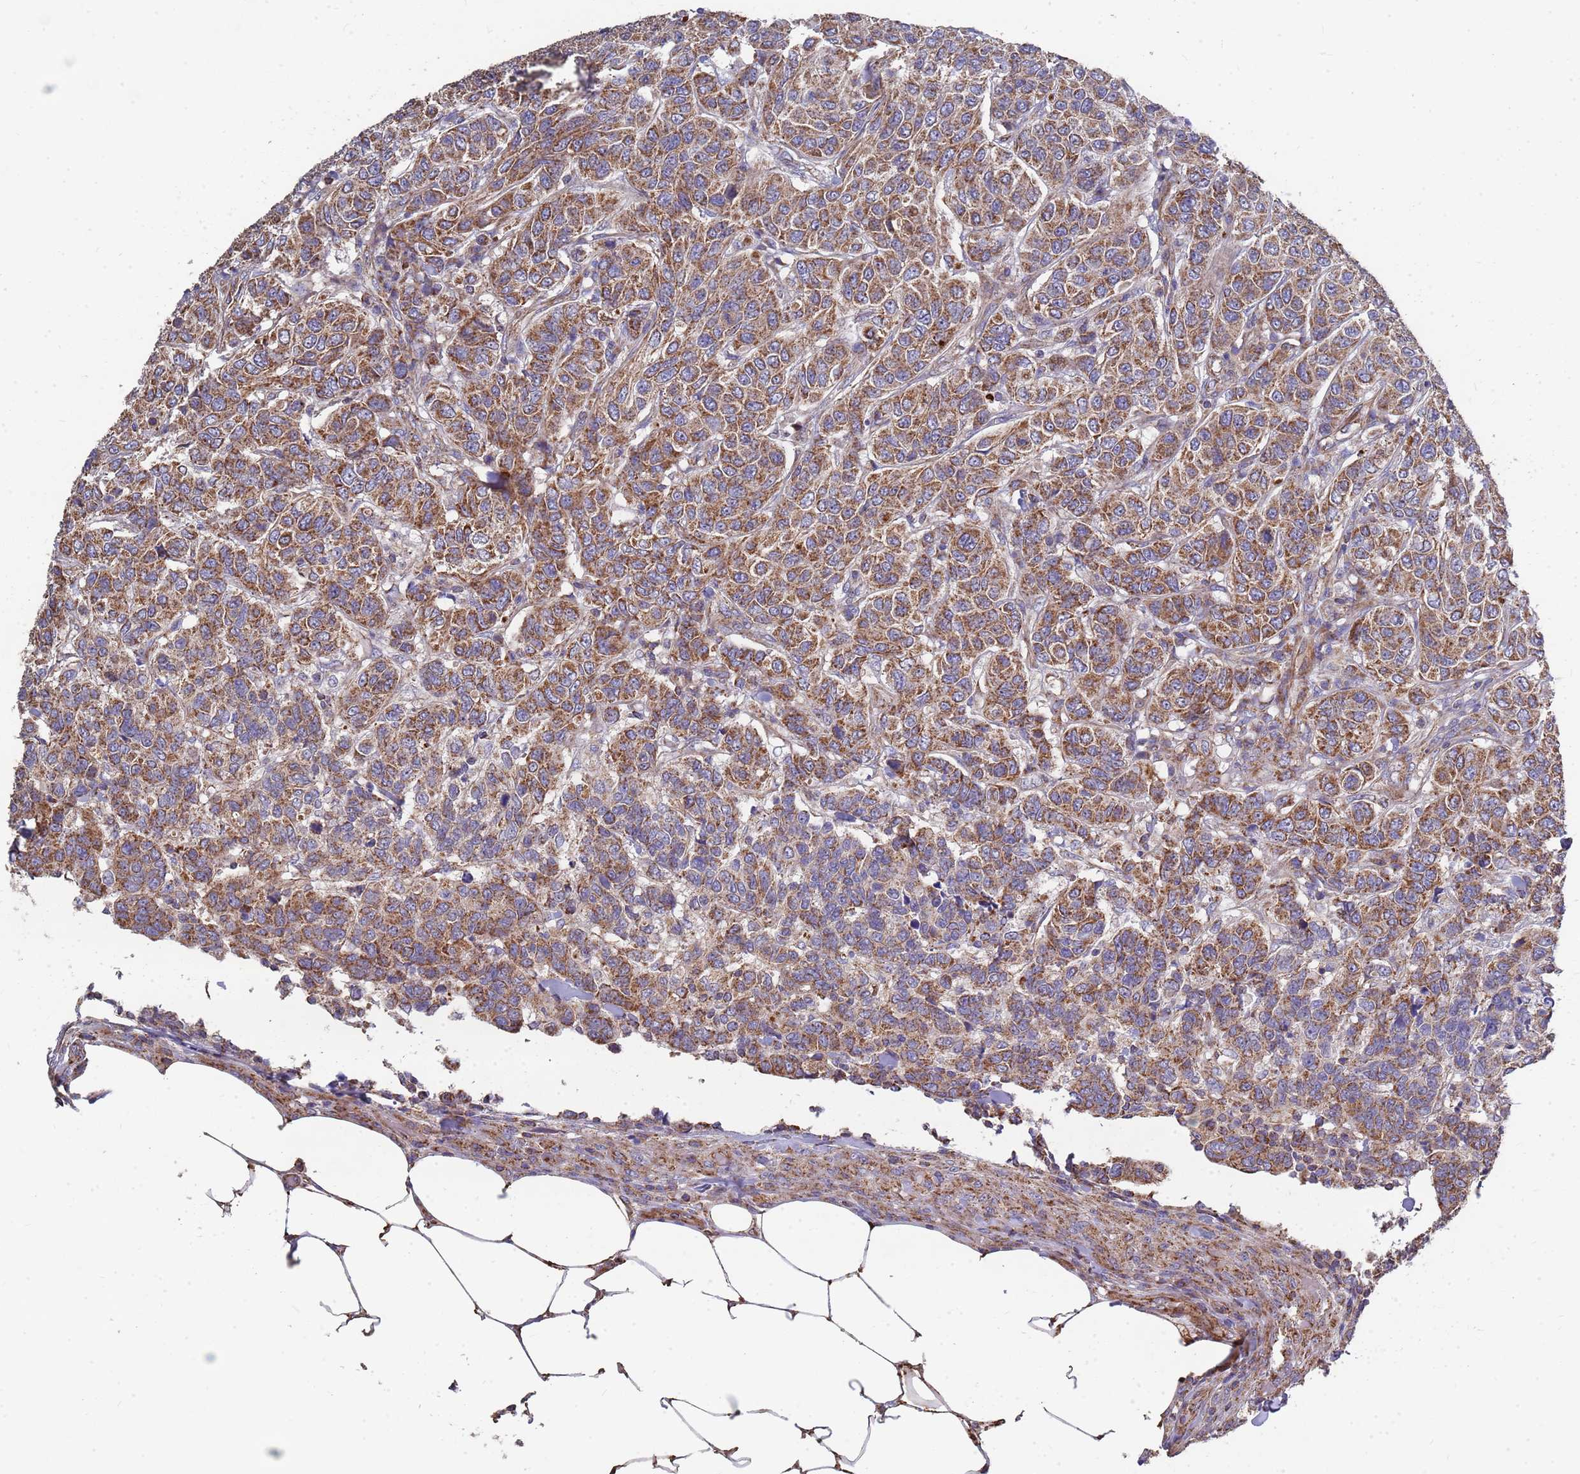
{"staining": {"intensity": "moderate", "quantity": ">75%", "location": "cytoplasmic/membranous"}, "tissue": "breast cancer", "cell_type": "Tumor cells", "image_type": "cancer", "snomed": [{"axis": "morphology", "description": "Duct carcinoma"}, {"axis": "topography", "description": "Breast"}], "caption": "IHC (DAB (3,3'-diaminobenzidine)) staining of human intraductal carcinoma (breast) demonstrates moderate cytoplasmic/membranous protein staining in about >75% of tumor cells.", "gene": "WDFY3", "patient": {"sex": "female", "age": 55}}